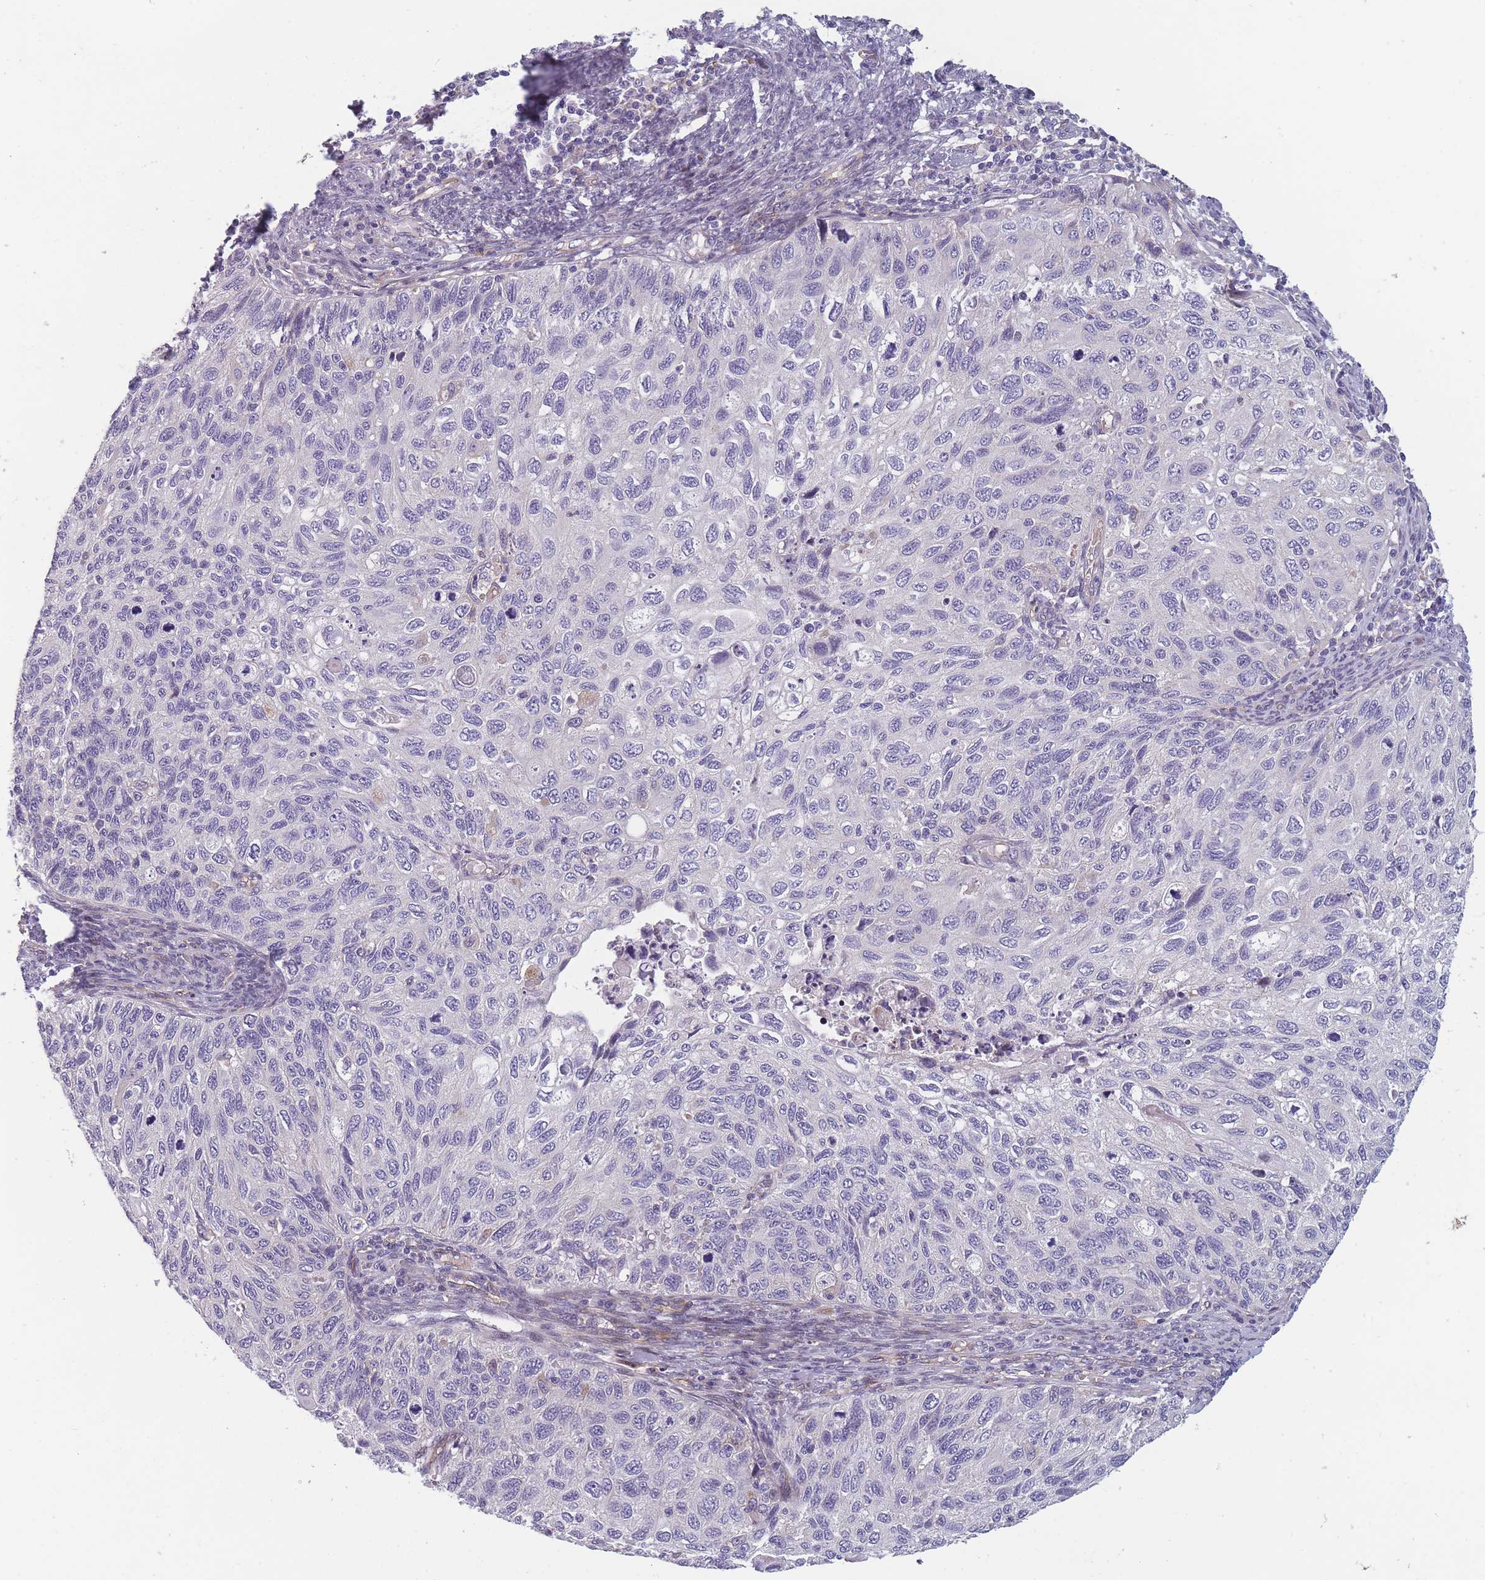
{"staining": {"intensity": "negative", "quantity": "none", "location": "none"}, "tissue": "cervical cancer", "cell_type": "Tumor cells", "image_type": "cancer", "snomed": [{"axis": "morphology", "description": "Squamous cell carcinoma, NOS"}, {"axis": "topography", "description": "Cervix"}], "caption": "Tumor cells show no significant protein expression in cervical cancer (squamous cell carcinoma).", "gene": "FAM83F", "patient": {"sex": "female", "age": 70}}